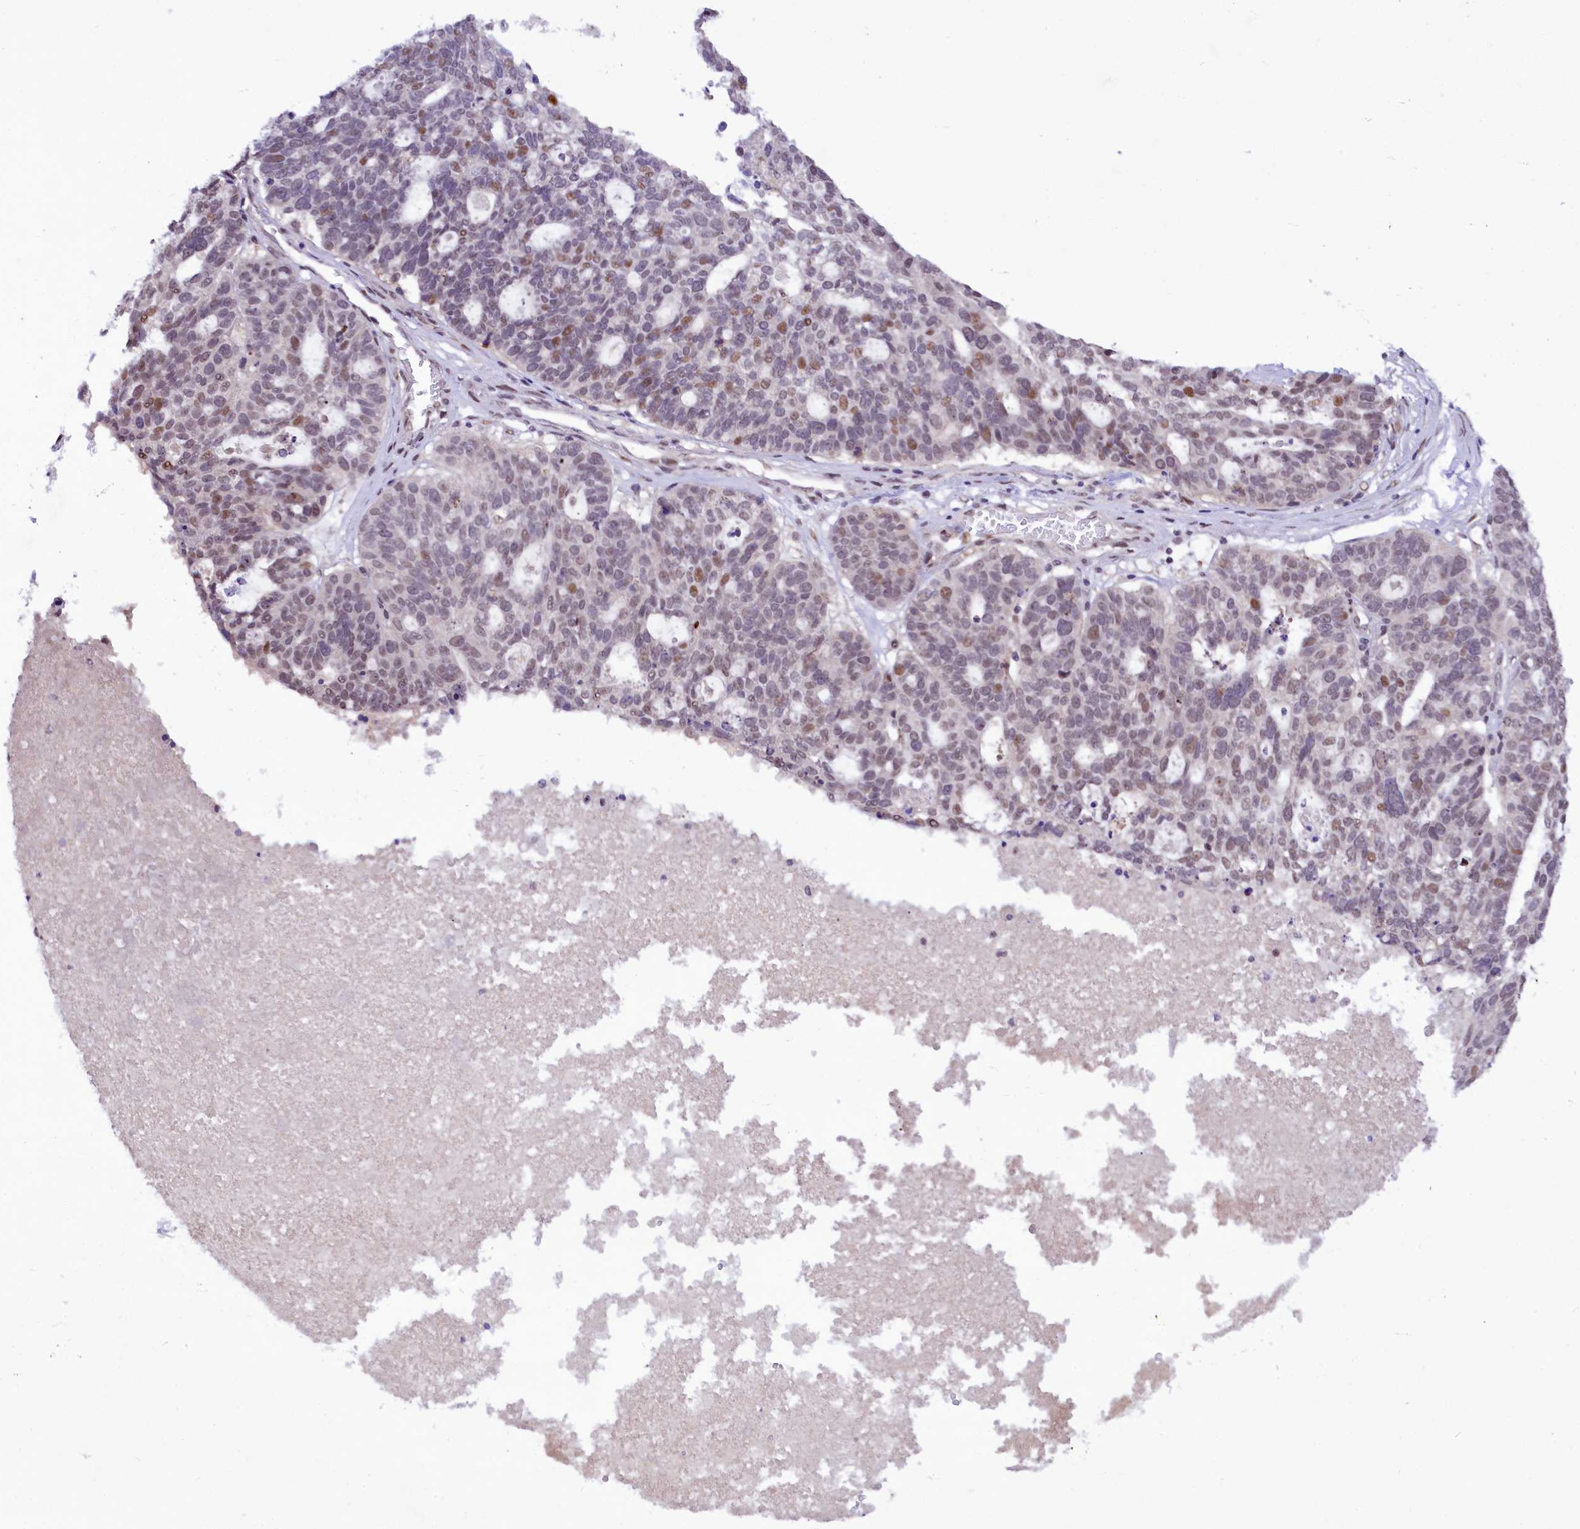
{"staining": {"intensity": "moderate", "quantity": "<25%", "location": "nuclear"}, "tissue": "ovarian cancer", "cell_type": "Tumor cells", "image_type": "cancer", "snomed": [{"axis": "morphology", "description": "Cystadenocarcinoma, serous, NOS"}, {"axis": "topography", "description": "Ovary"}], "caption": "Tumor cells reveal low levels of moderate nuclear positivity in about <25% of cells in human serous cystadenocarcinoma (ovarian).", "gene": "ANKS3", "patient": {"sex": "female", "age": 59}}